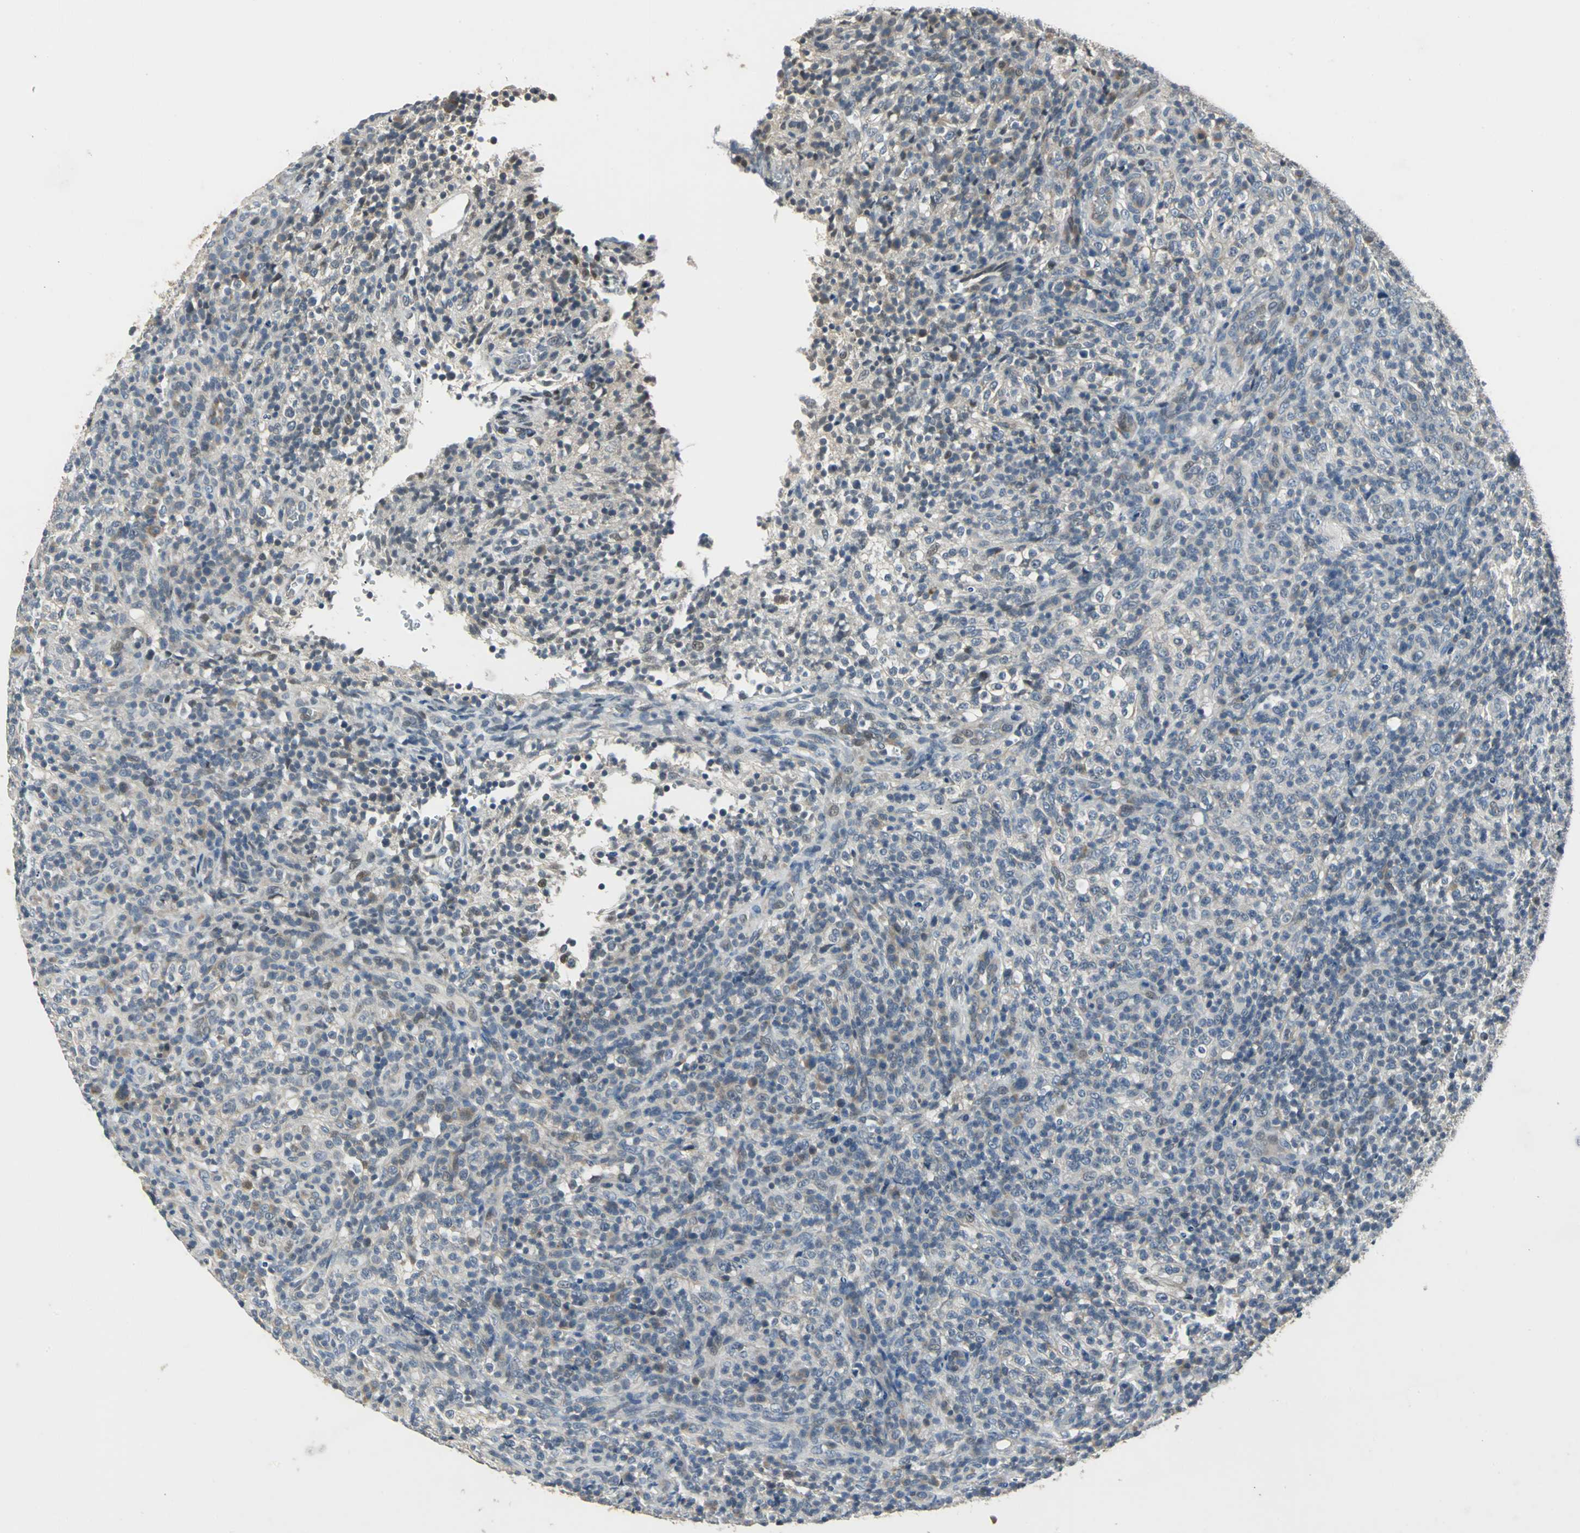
{"staining": {"intensity": "weak", "quantity": "<25%", "location": "cytoplasmic/membranous"}, "tissue": "lymphoma", "cell_type": "Tumor cells", "image_type": "cancer", "snomed": [{"axis": "morphology", "description": "Malignant lymphoma, non-Hodgkin's type, High grade"}, {"axis": "topography", "description": "Lymph node"}], "caption": "IHC of high-grade malignant lymphoma, non-Hodgkin's type shows no expression in tumor cells.", "gene": "JADE3", "patient": {"sex": "female", "age": 76}}